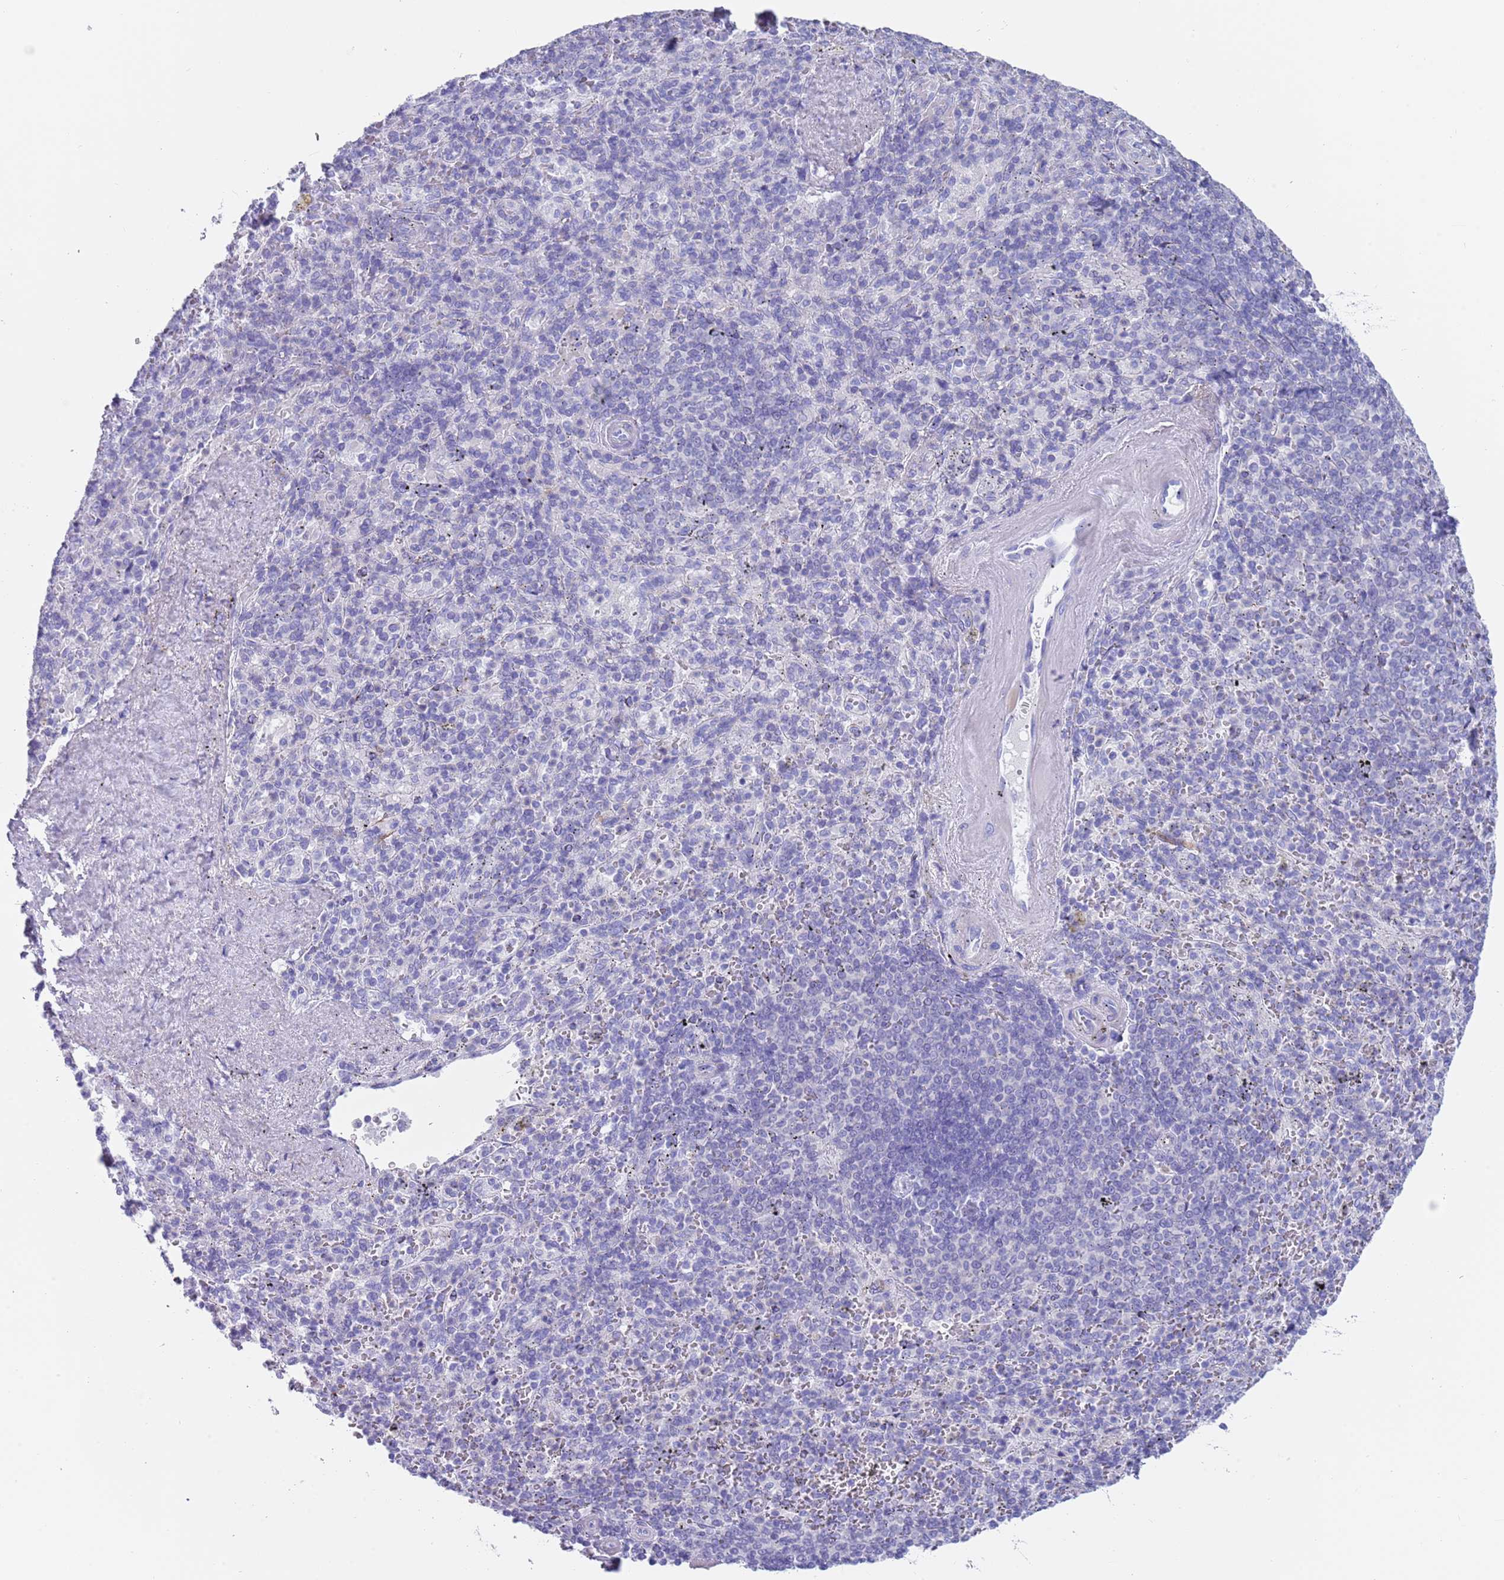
{"staining": {"intensity": "negative", "quantity": "none", "location": "none"}, "tissue": "spleen", "cell_type": "Cells in red pulp", "image_type": "normal", "snomed": [{"axis": "morphology", "description": "Normal tissue, NOS"}, {"axis": "topography", "description": "Spleen"}], "caption": "There is no significant expression in cells in red pulp of spleen.", "gene": "CPXM2", "patient": {"sex": "male", "age": 82}}